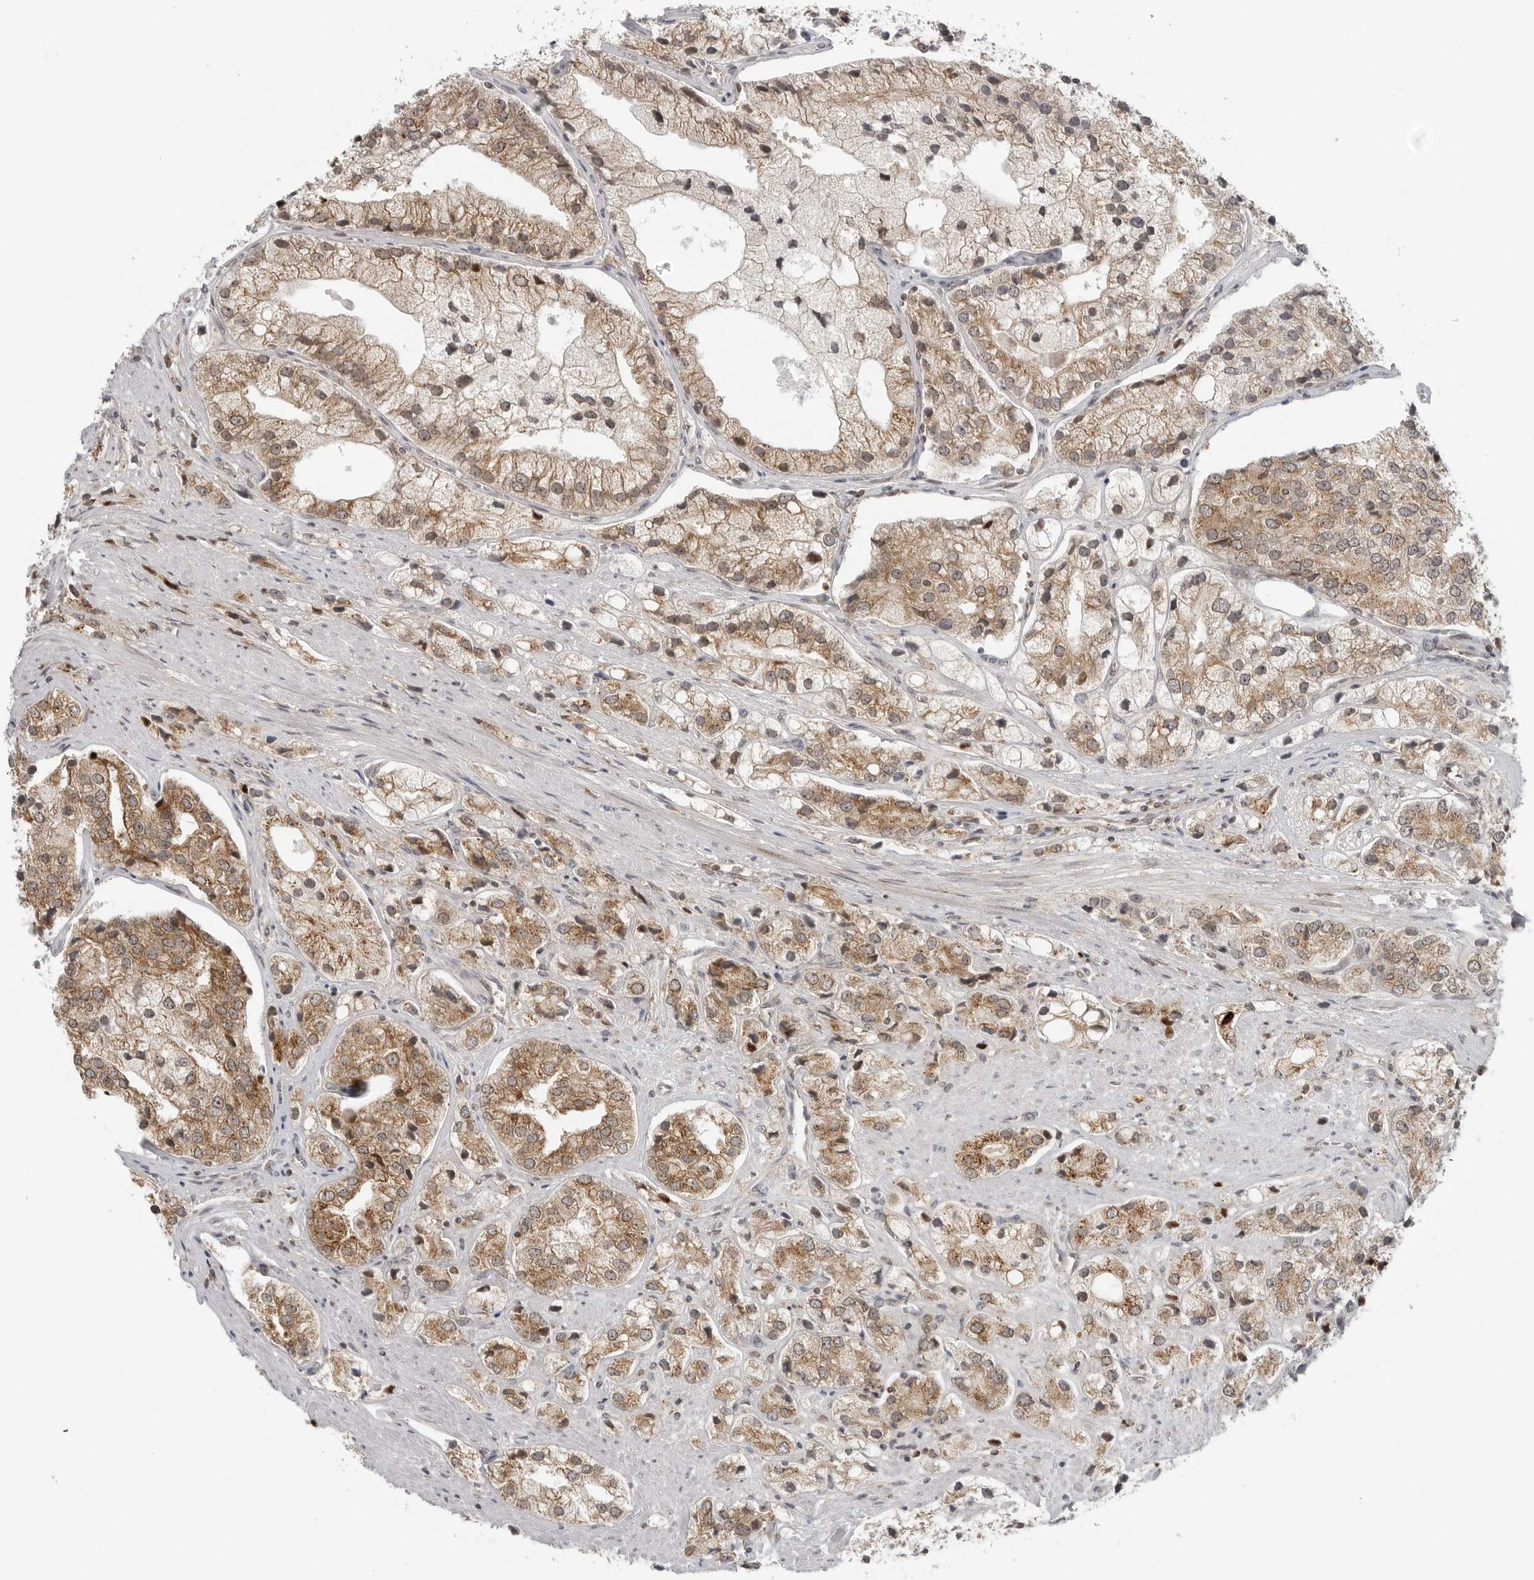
{"staining": {"intensity": "moderate", "quantity": ">75%", "location": "cytoplasmic/membranous,nuclear"}, "tissue": "prostate cancer", "cell_type": "Tumor cells", "image_type": "cancer", "snomed": [{"axis": "morphology", "description": "Adenocarcinoma, High grade"}, {"axis": "topography", "description": "Prostate"}], "caption": "Tumor cells reveal medium levels of moderate cytoplasmic/membranous and nuclear expression in approximately >75% of cells in human prostate cancer.", "gene": "COPA", "patient": {"sex": "male", "age": 50}}